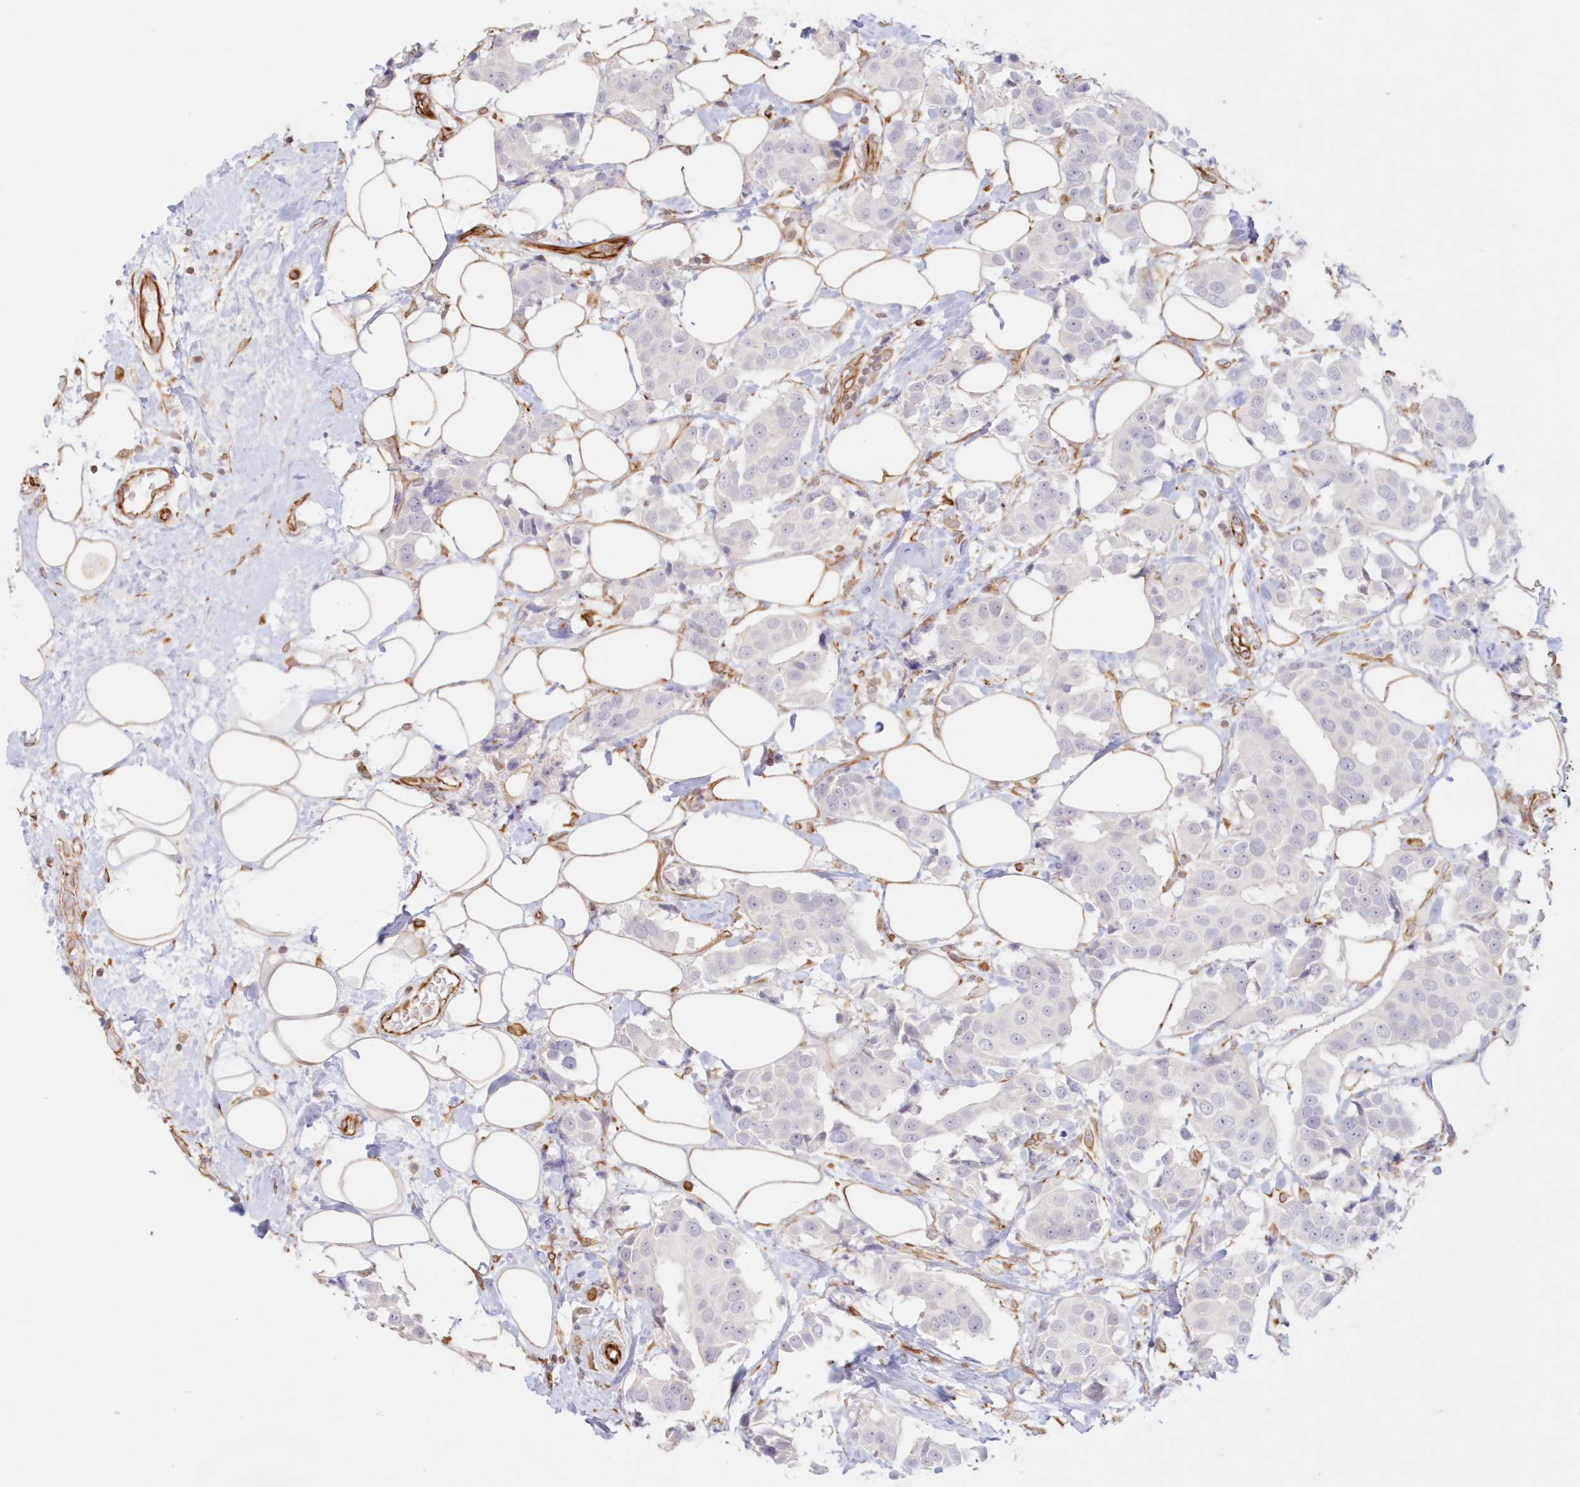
{"staining": {"intensity": "negative", "quantity": "none", "location": "none"}, "tissue": "breast cancer", "cell_type": "Tumor cells", "image_type": "cancer", "snomed": [{"axis": "morphology", "description": "Normal tissue, NOS"}, {"axis": "morphology", "description": "Duct carcinoma"}, {"axis": "topography", "description": "Breast"}], "caption": "Tumor cells are negative for protein expression in human invasive ductal carcinoma (breast).", "gene": "DMRTB1", "patient": {"sex": "female", "age": 39}}